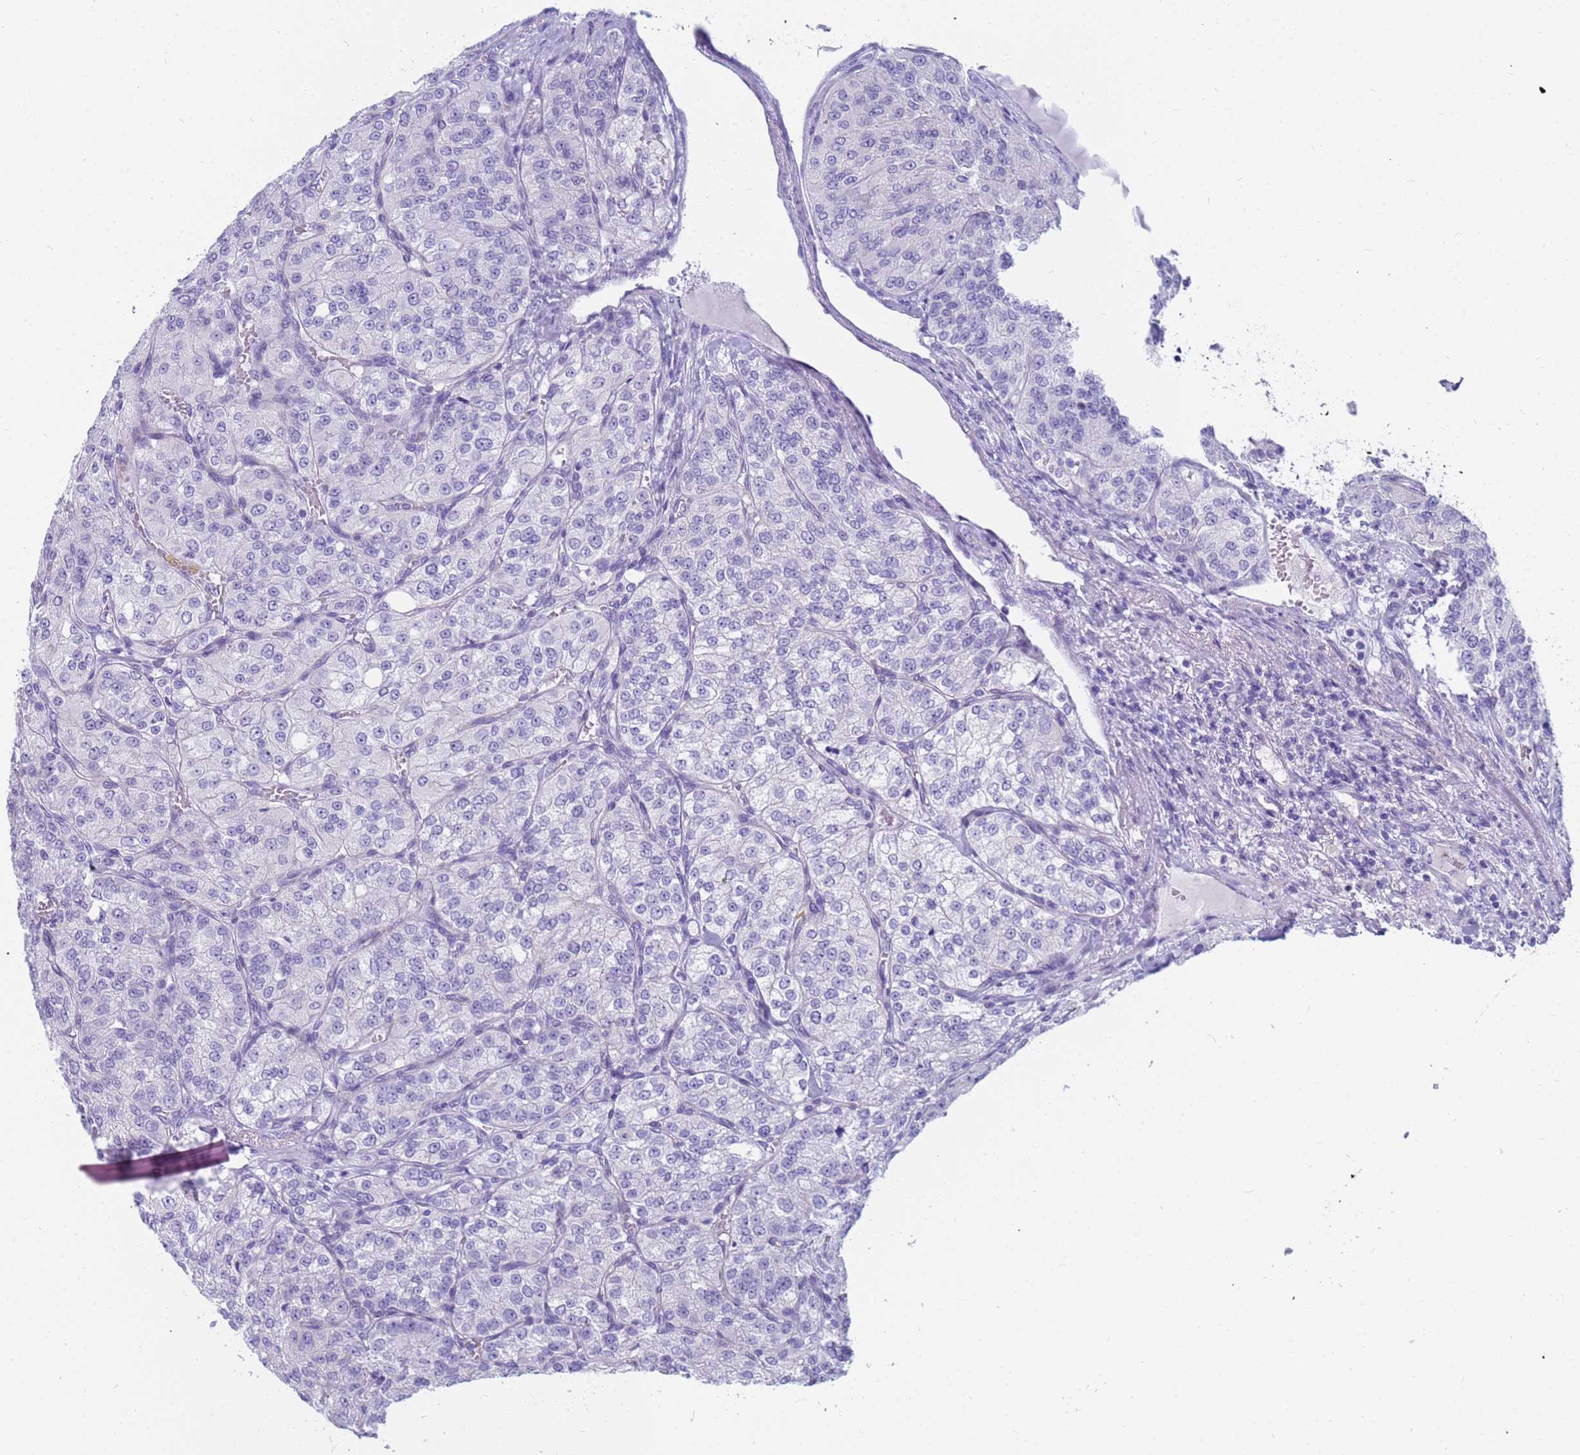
{"staining": {"intensity": "negative", "quantity": "none", "location": "none"}, "tissue": "renal cancer", "cell_type": "Tumor cells", "image_type": "cancer", "snomed": [{"axis": "morphology", "description": "Adenocarcinoma, NOS"}, {"axis": "topography", "description": "Kidney"}], "caption": "Immunohistochemistry image of renal cancer (adenocarcinoma) stained for a protein (brown), which demonstrates no expression in tumor cells. (Brightfield microscopy of DAB immunohistochemistry at high magnification).", "gene": "RNASE2", "patient": {"sex": "female", "age": 63}}